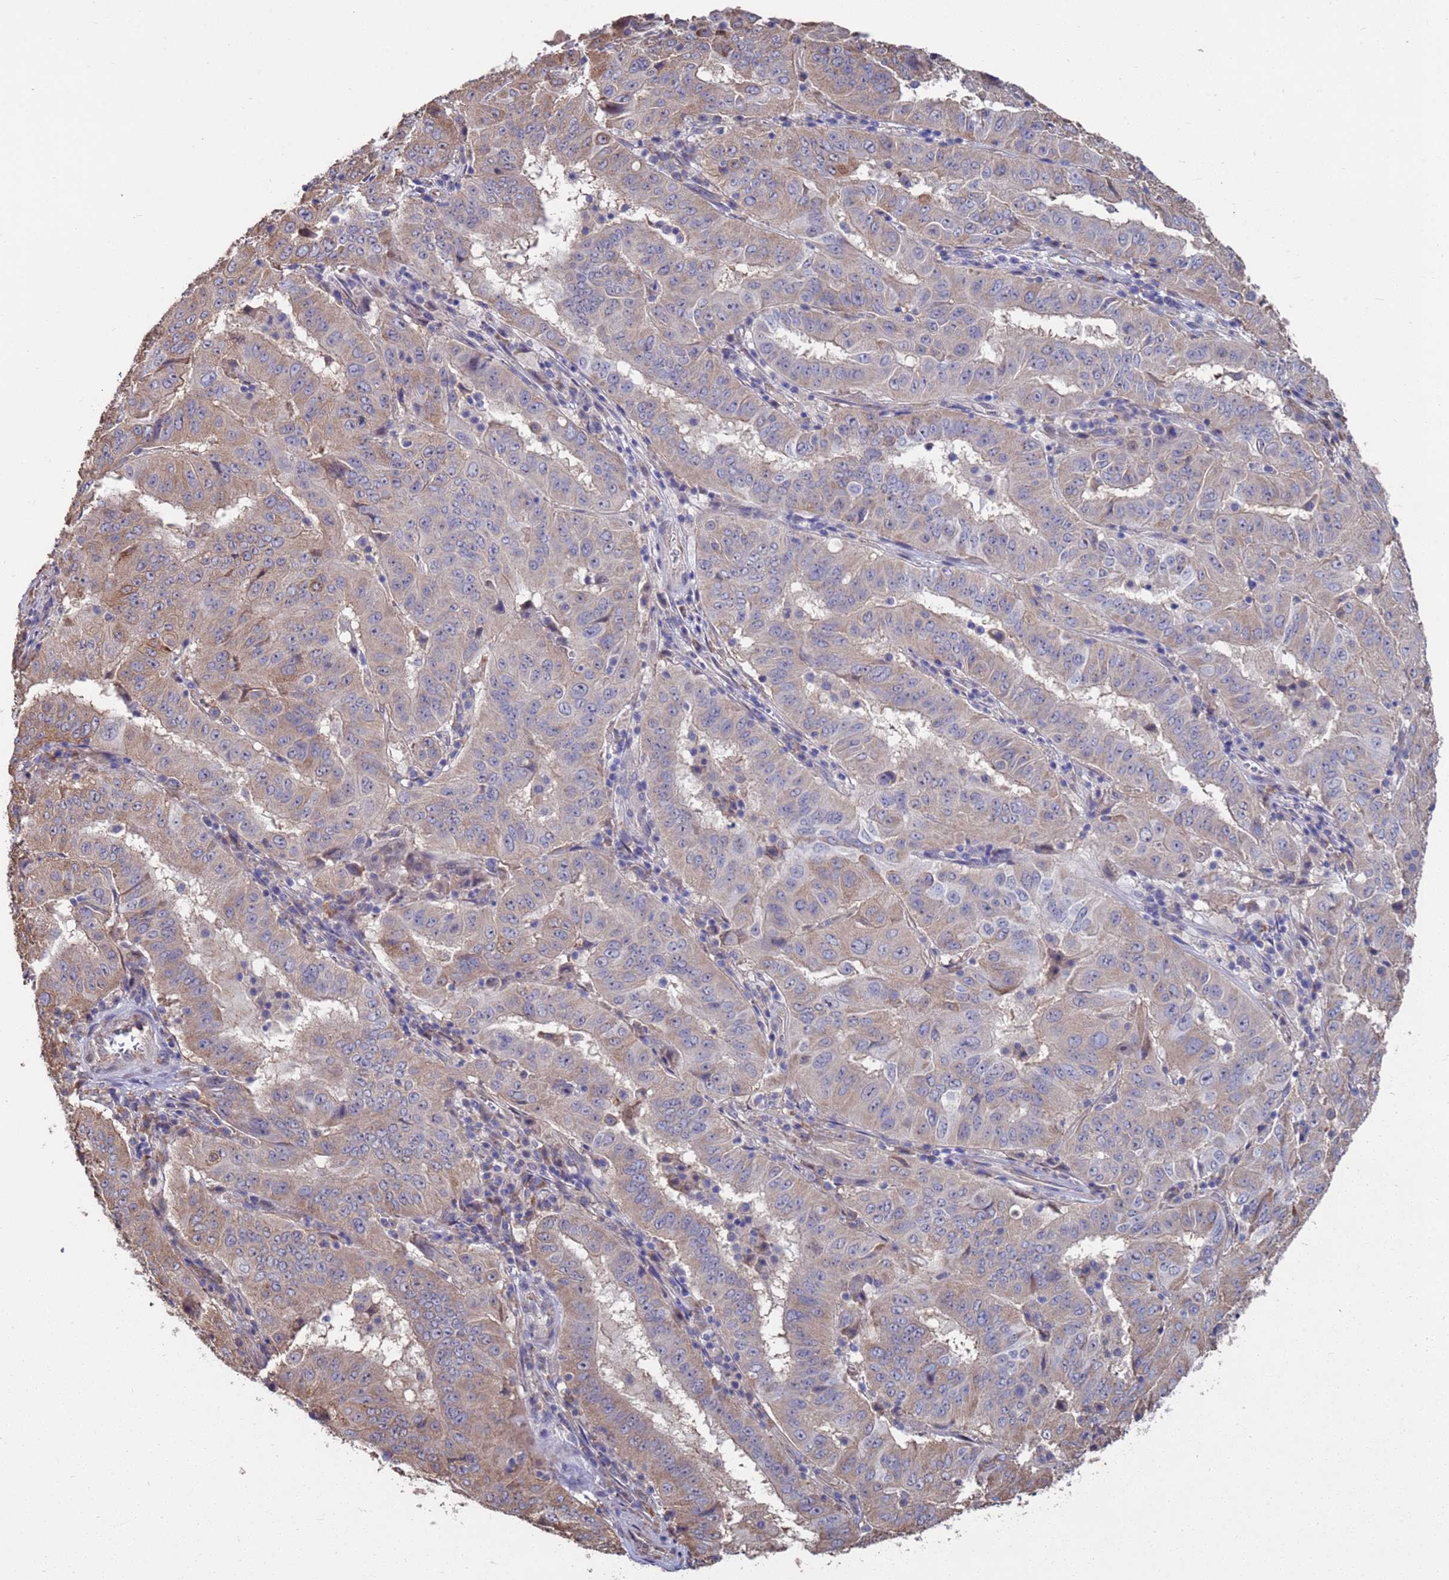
{"staining": {"intensity": "weak", "quantity": "25%-75%", "location": "cytoplasmic/membranous"}, "tissue": "pancreatic cancer", "cell_type": "Tumor cells", "image_type": "cancer", "snomed": [{"axis": "morphology", "description": "Adenocarcinoma, NOS"}, {"axis": "topography", "description": "Pancreas"}], "caption": "Human pancreatic cancer (adenocarcinoma) stained with a protein marker exhibits weak staining in tumor cells.", "gene": "CFAP119", "patient": {"sex": "male", "age": 63}}